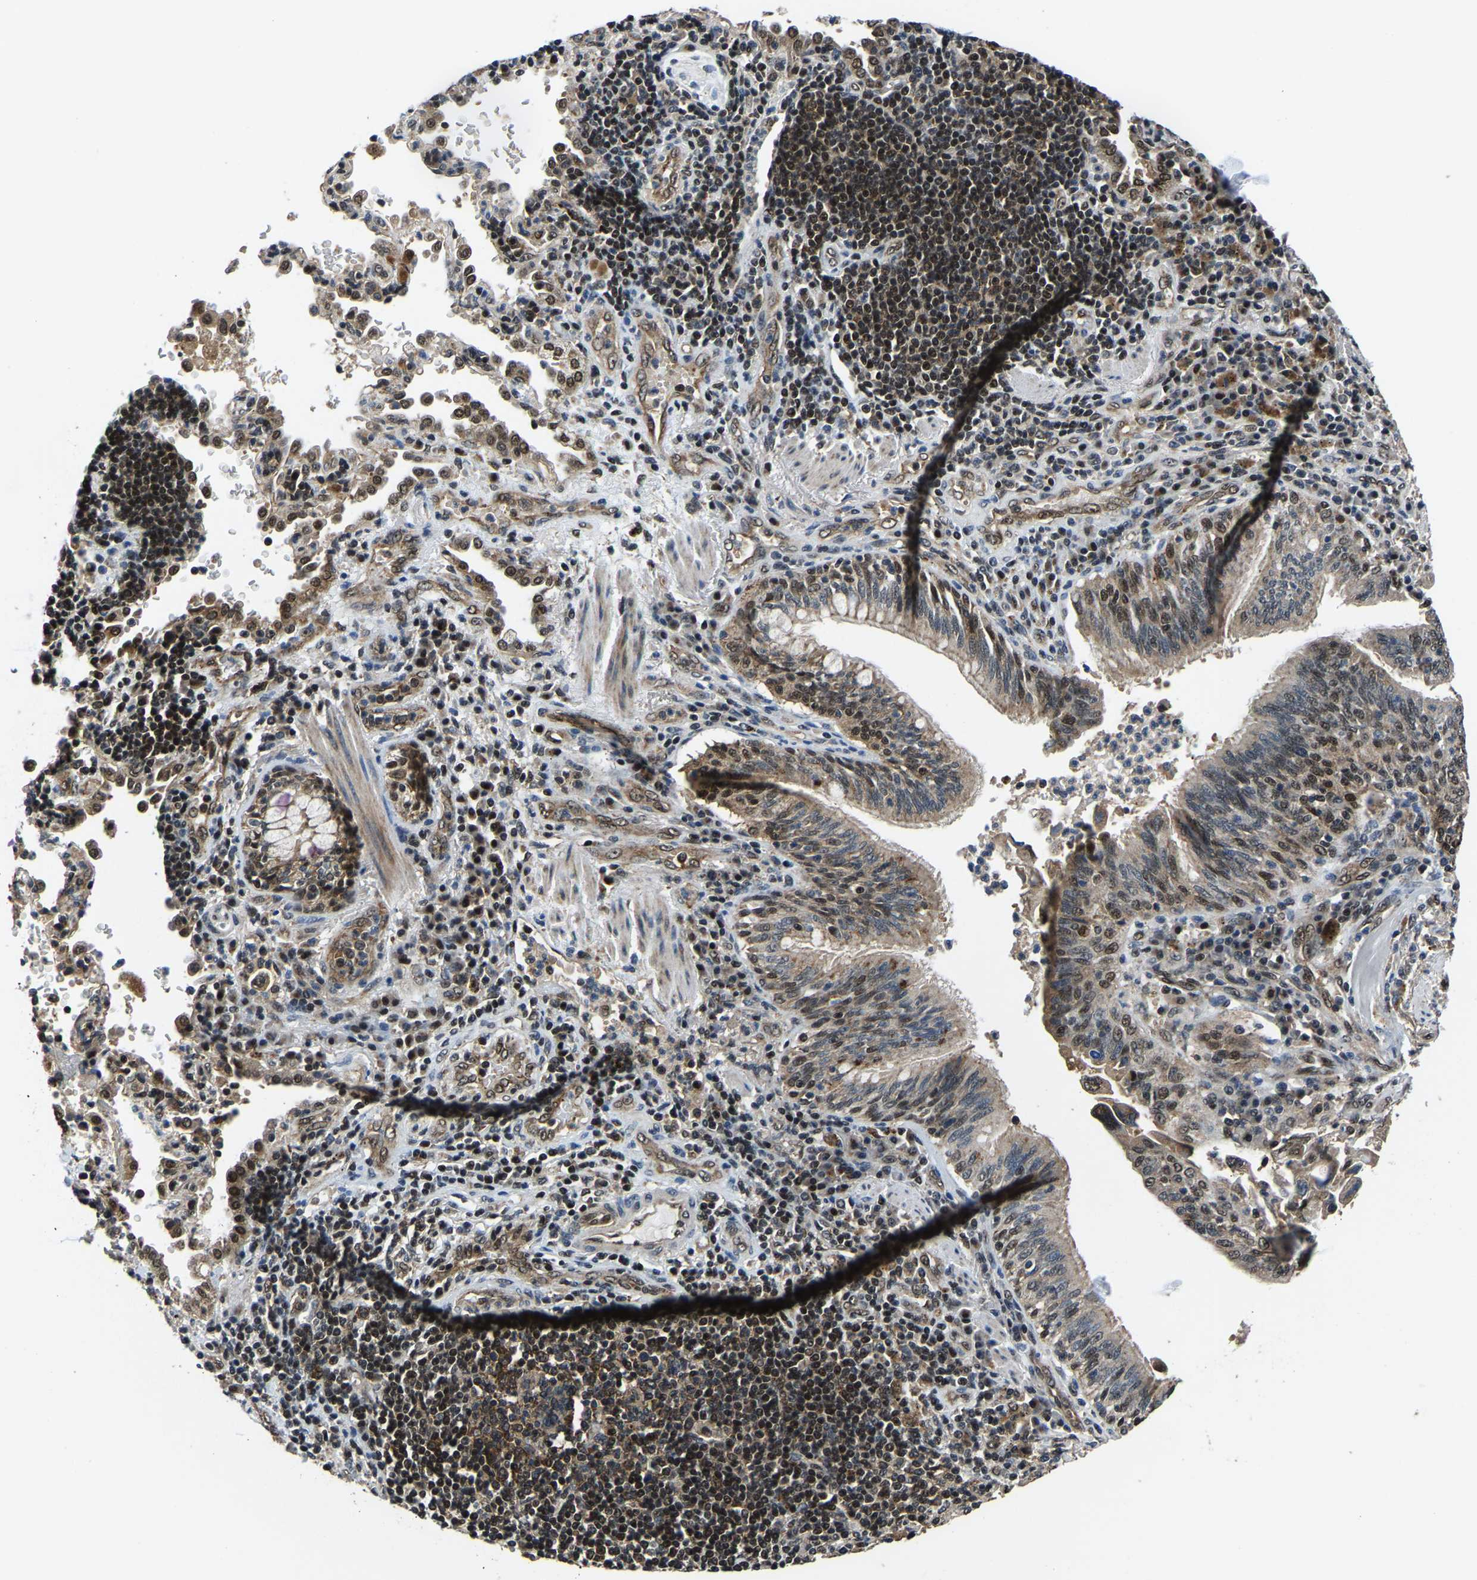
{"staining": {"intensity": "moderate", "quantity": ">75%", "location": "cytoplasmic/membranous,nuclear"}, "tissue": "lung cancer", "cell_type": "Tumor cells", "image_type": "cancer", "snomed": [{"axis": "morphology", "description": "Adenocarcinoma, NOS"}, {"axis": "topography", "description": "Lung"}], "caption": "Approximately >75% of tumor cells in human adenocarcinoma (lung) reveal moderate cytoplasmic/membranous and nuclear protein staining as visualized by brown immunohistochemical staining.", "gene": "DFFA", "patient": {"sex": "male", "age": 64}}